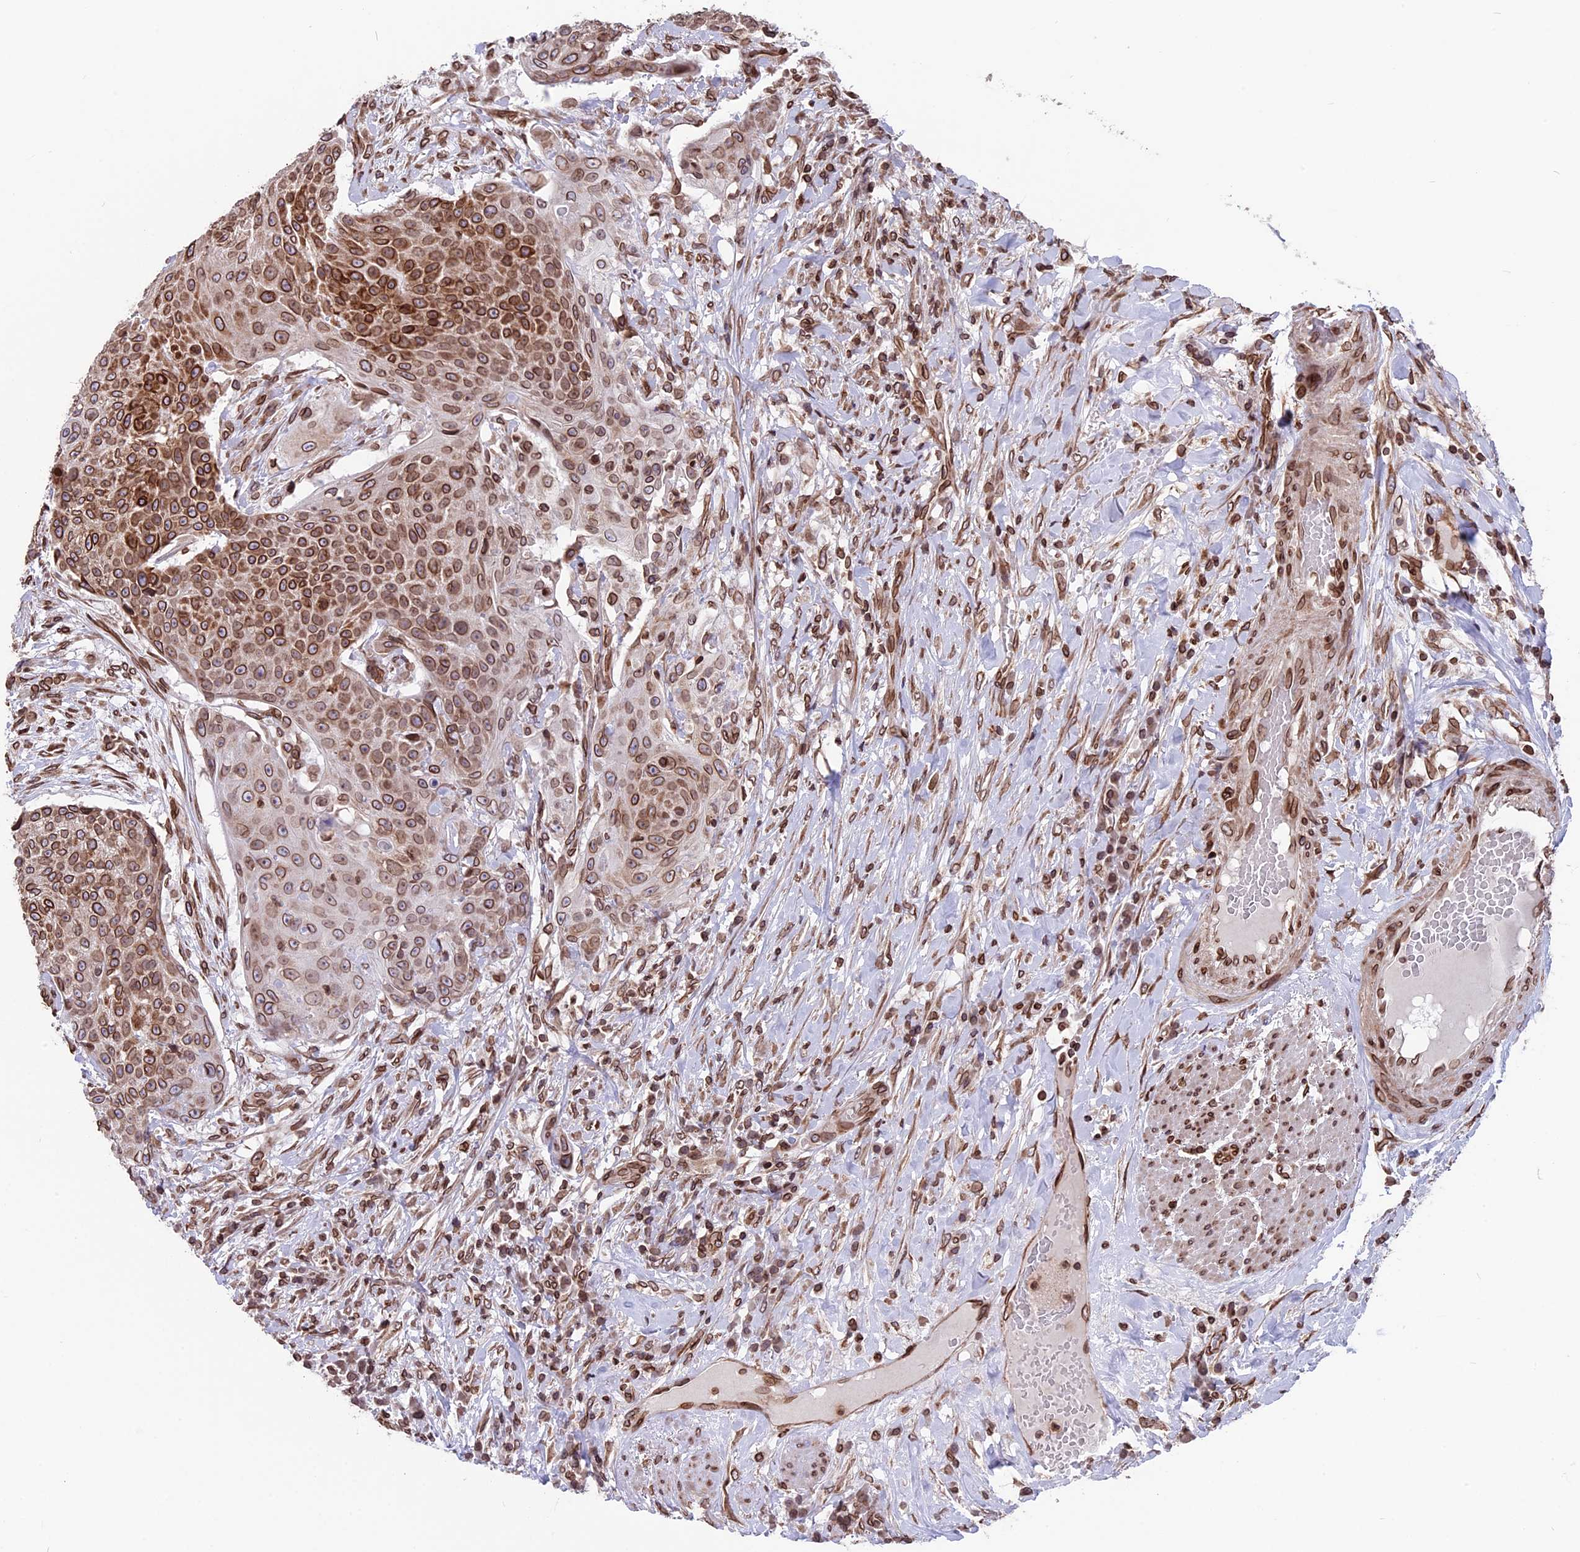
{"staining": {"intensity": "strong", "quantity": "25%-75%", "location": "cytoplasmic/membranous,nuclear"}, "tissue": "urothelial cancer", "cell_type": "Tumor cells", "image_type": "cancer", "snomed": [{"axis": "morphology", "description": "Urothelial carcinoma, High grade"}, {"axis": "topography", "description": "Urinary bladder"}], "caption": "IHC of human high-grade urothelial carcinoma displays high levels of strong cytoplasmic/membranous and nuclear staining in approximately 25%-75% of tumor cells.", "gene": "PTCHD4", "patient": {"sex": "female", "age": 63}}